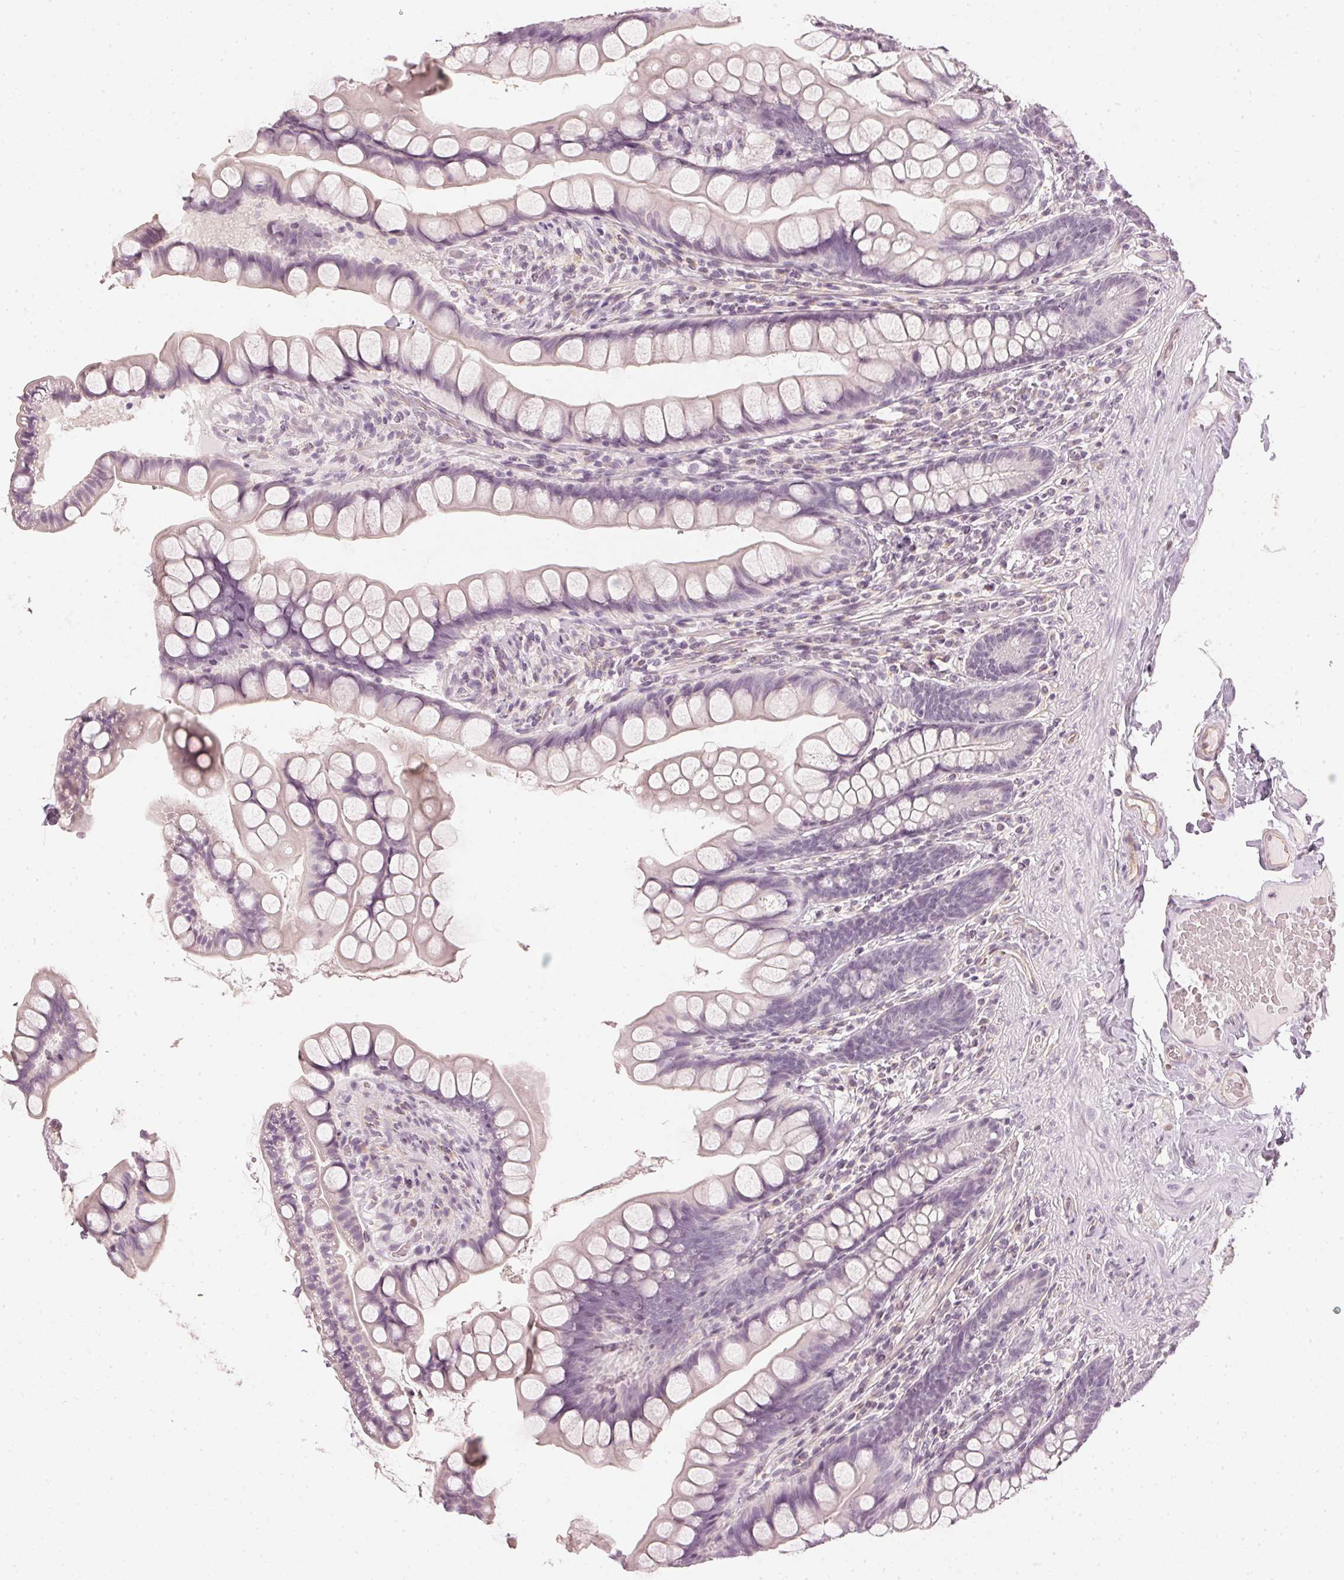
{"staining": {"intensity": "negative", "quantity": "none", "location": "none"}, "tissue": "small intestine", "cell_type": "Glandular cells", "image_type": "normal", "snomed": [{"axis": "morphology", "description": "Normal tissue, NOS"}, {"axis": "topography", "description": "Small intestine"}], "caption": "Immunohistochemistry histopathology image of unremarkable small intestine: small intestine stained with DAB demonstrates no significant protein positivity in glandular cells.", "gene": "APLP1", "patient": {"sex": "male", "age": 70}}